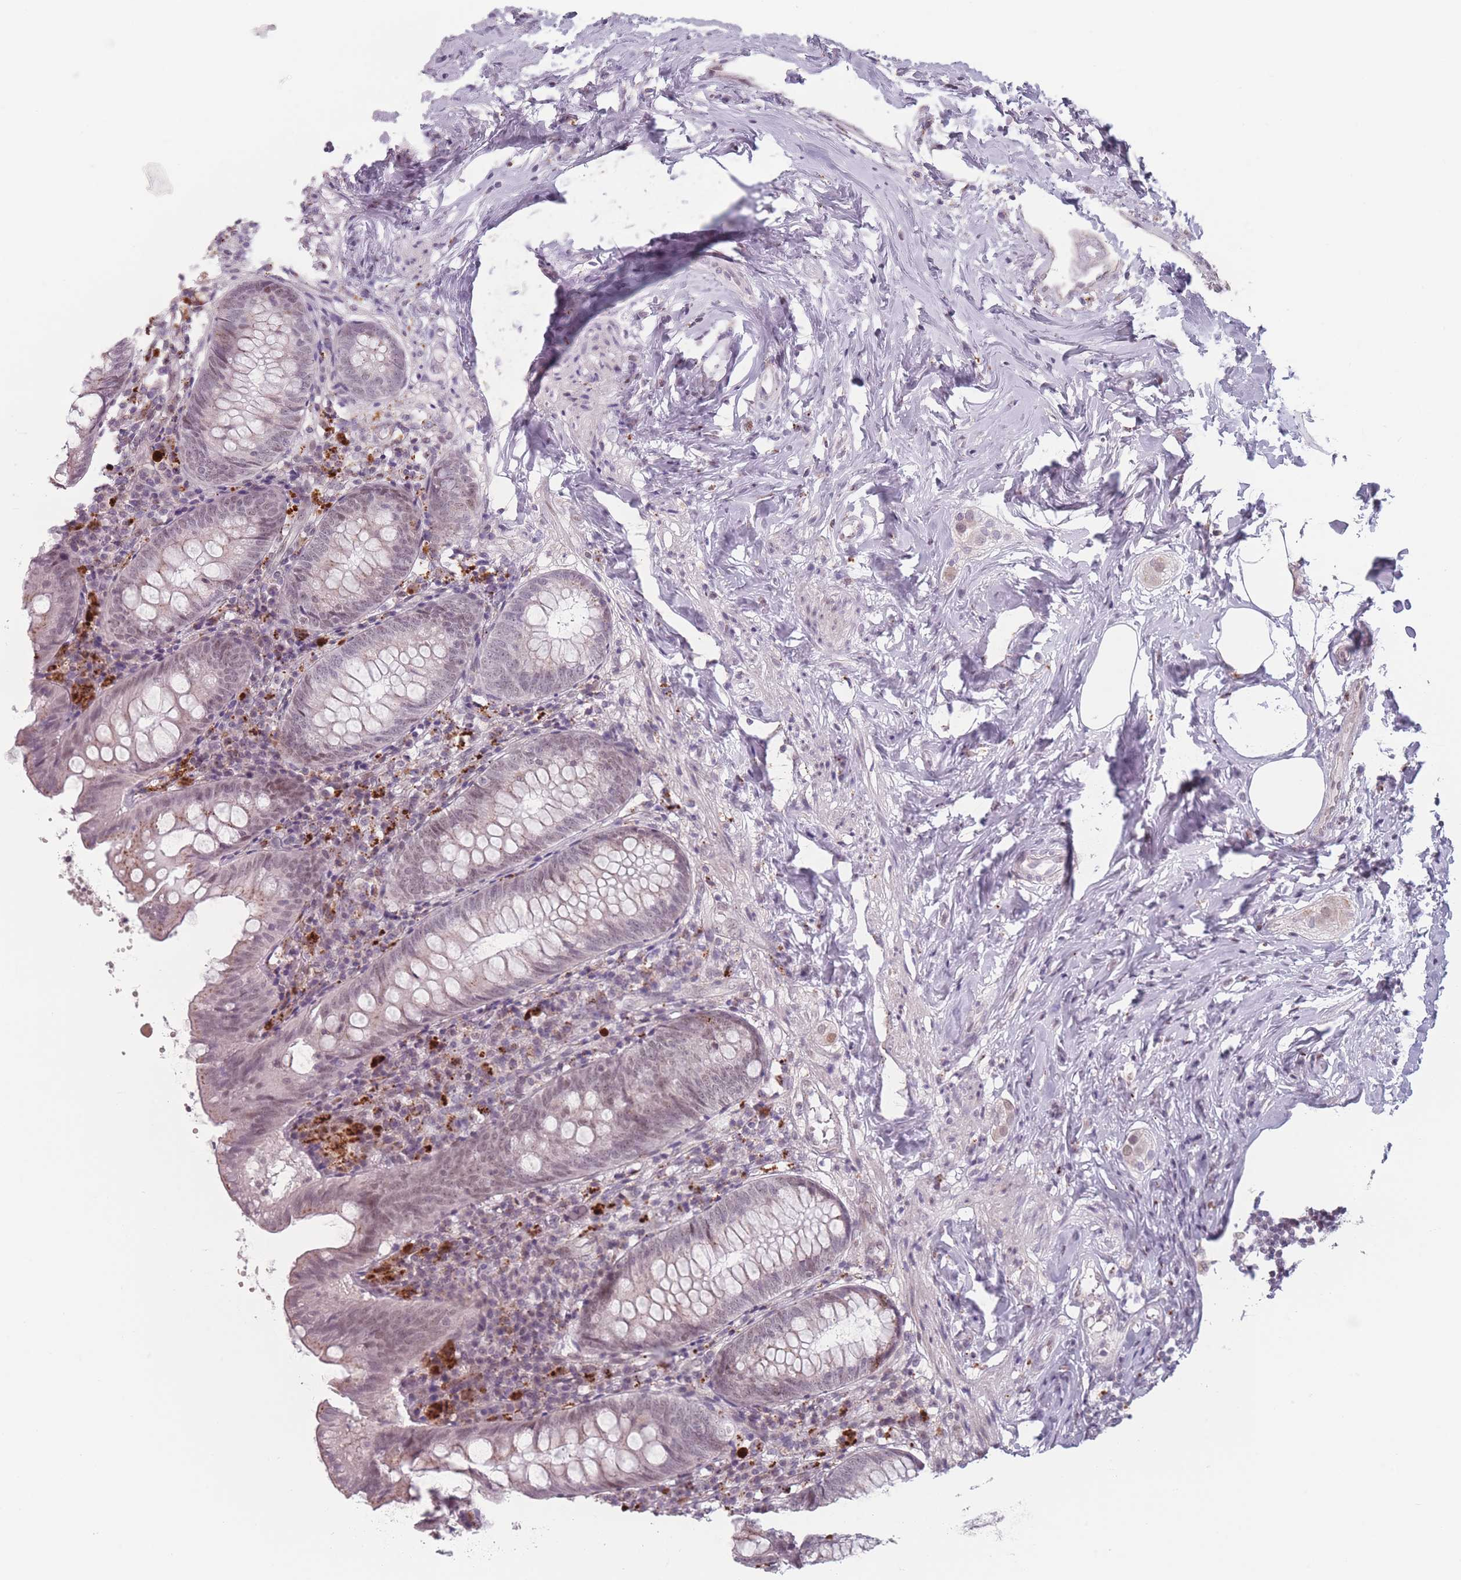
{"staining": {"intensity": "weak", "quantity": "25%-75%", "location": "cytoplasmic/membranous,nuclear"}, "tissue": "appendix", "cell_type": "Glandular cells", "image_type": "normal", "snomed": [{"axis": "morphology", "description": "Normal tissue, NOS"}, {"axis": "topography", "description": "Appendix"}], "caption": "Weak cytoplasmic/membranous,nuclear expression for a protein is seen in about 25%-75% of glandular cells of normal appendix using immunohistochemistry.", "gene": "OR10C1", "patient": {"sex": "female", "age": 54}}